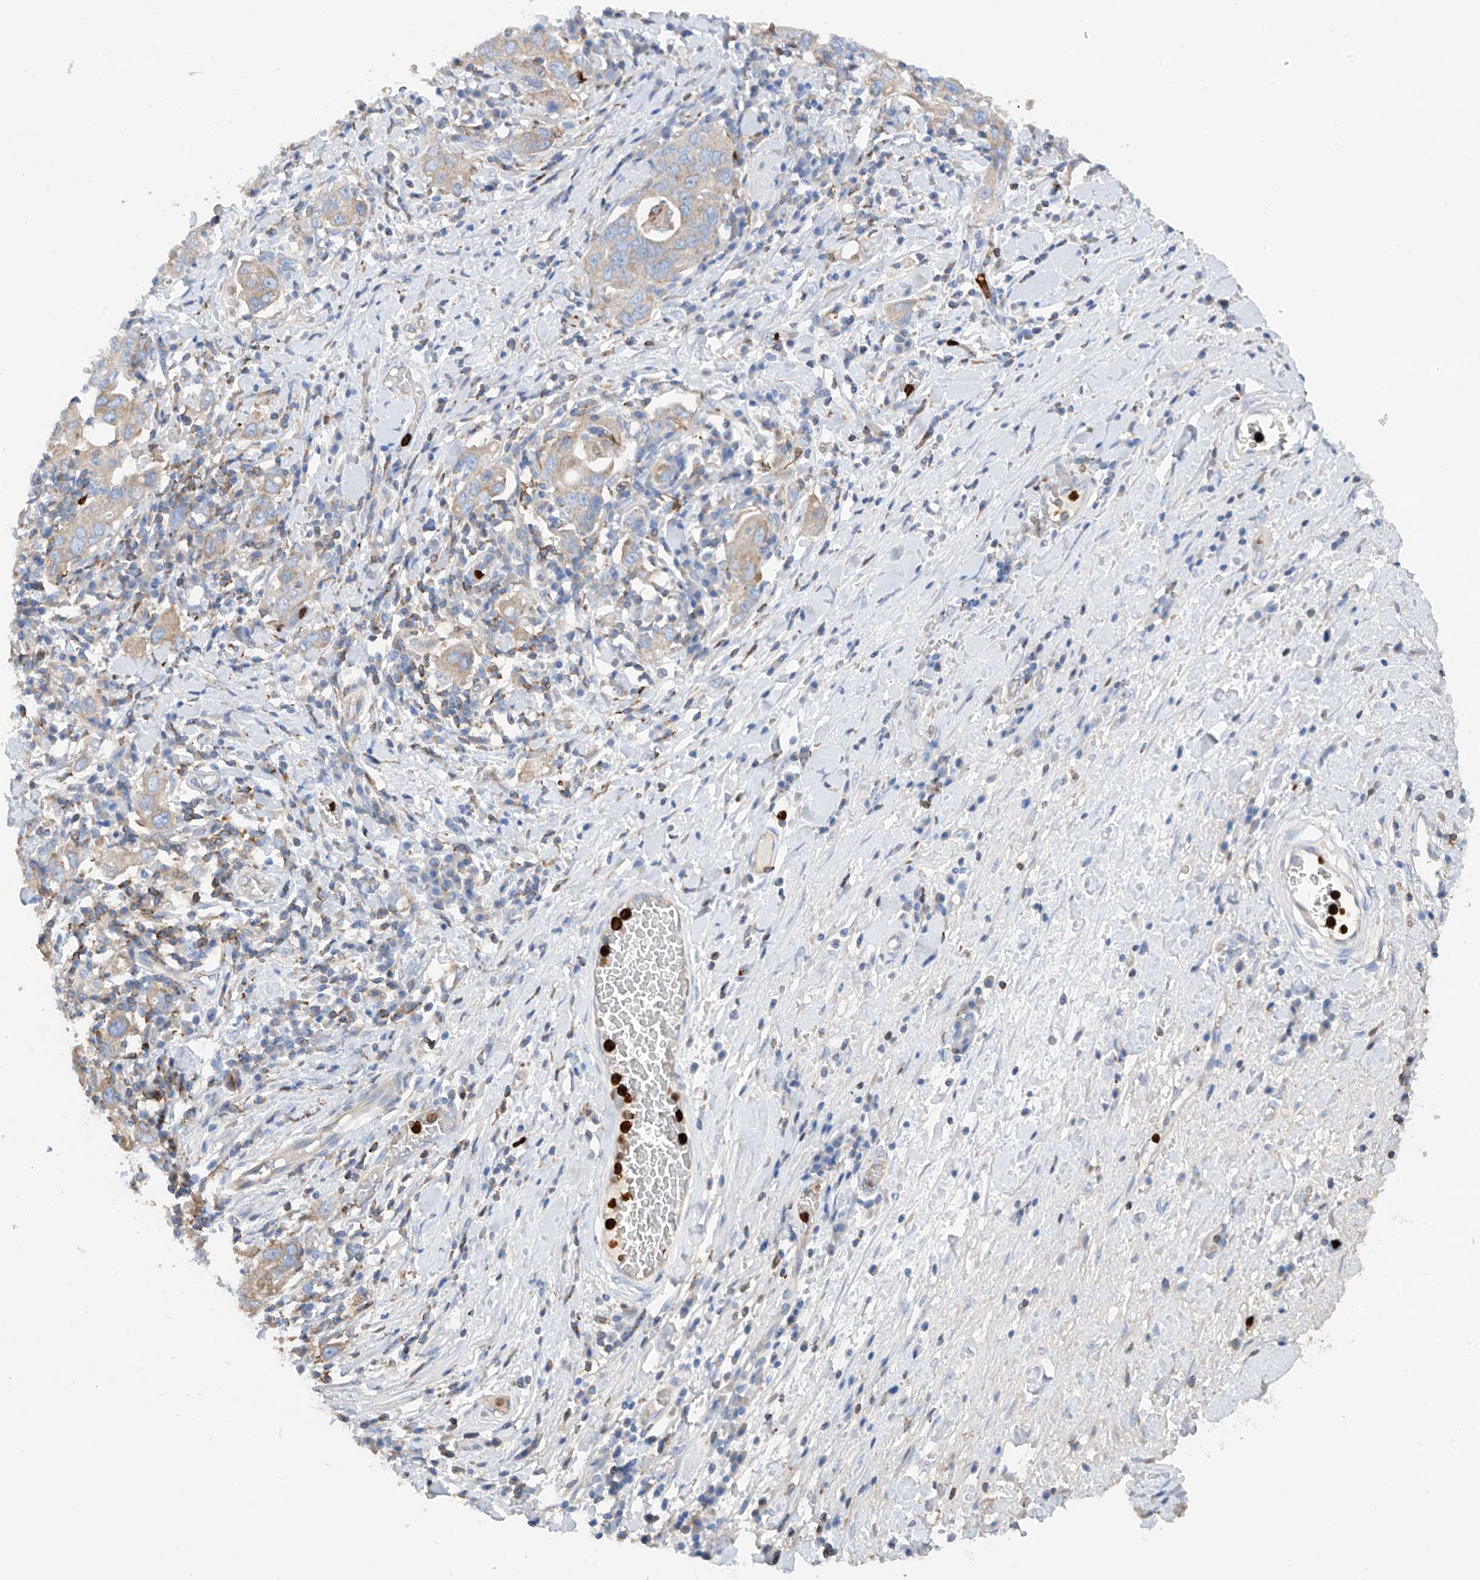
{"staining": {"intensity": "moderate", "quantity": "<25%", "location": "cytoplasmic/membranous"}, "tissue": "stomach cancer", "cell_type": "Tumor cells", "image_type": "cancer", "snomed": [{"axis": "morphology", "description": "Adenocarcinoma, NOS"}, {"axis": "topography", "description": "Stomach, upper"}], "caption": "Immunohistochemistry (IHC) image of human stomach adenocarcinoma stained for a protein (brown), which exhibits low levels of moderate cytoplasmic/membranous expression in about <25% of tumor cells.", "gene": "PHACTR2", "patient": {"sex": "male", "age": 62}}